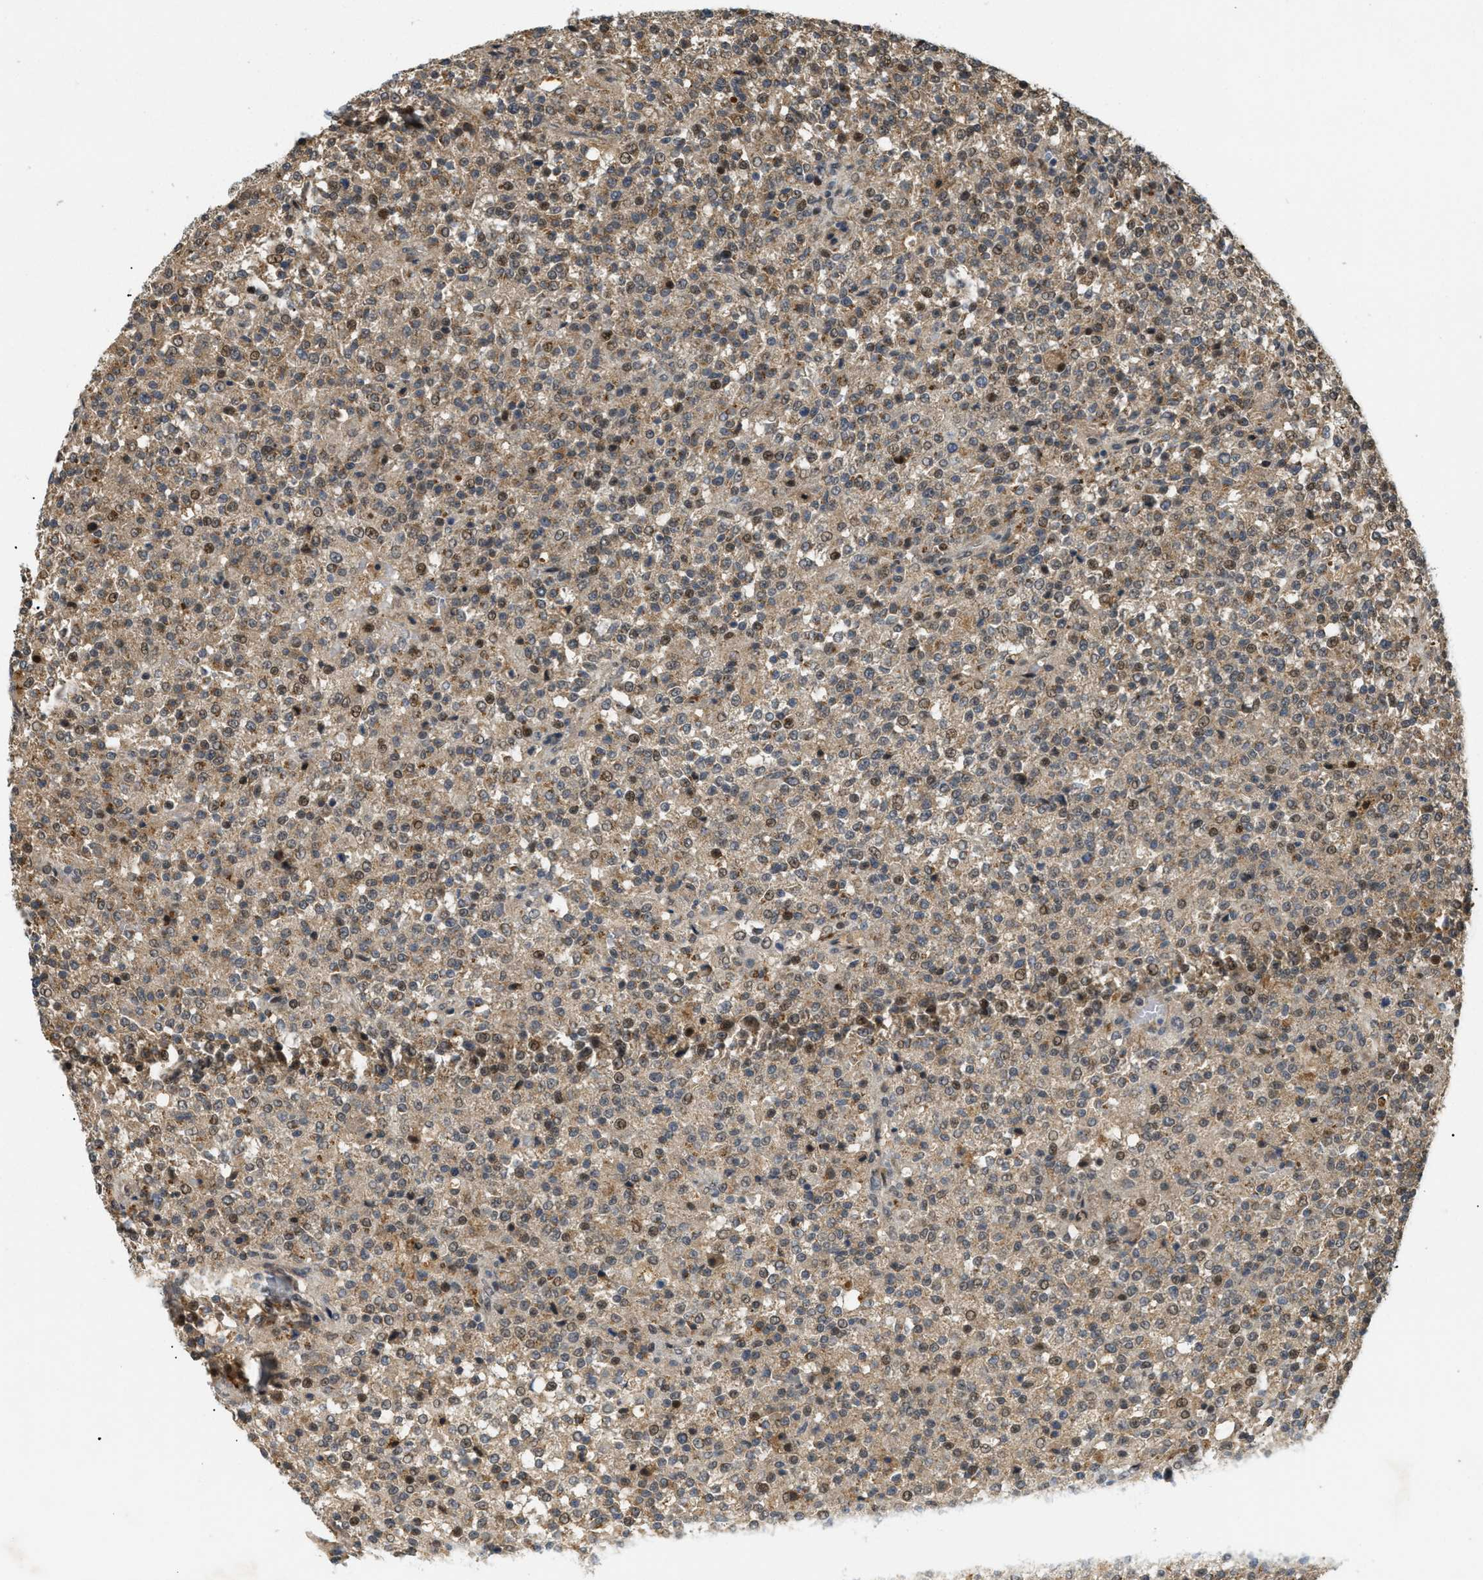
{"staining": {"intensity": "moderate", "quantity": "25%-75%", "location": "cytoplasmic/membranous,nuclear"}, "tissue": "testis cancer", "cell_type": "Tumor cells", "image_type": "cancer", "snomed": [{"axis": "morphology", "description": "Seminoma, NOS"}, {"axis": "topography", "description": "Testis"}], "caption": "A brown stain labels moderate cytoplasmic/membranous and nuclear expression of a protein in human testis seminoma tumor cells.", "gene": "PDGFB", "patient": {"sex": "male", "age": 59}}